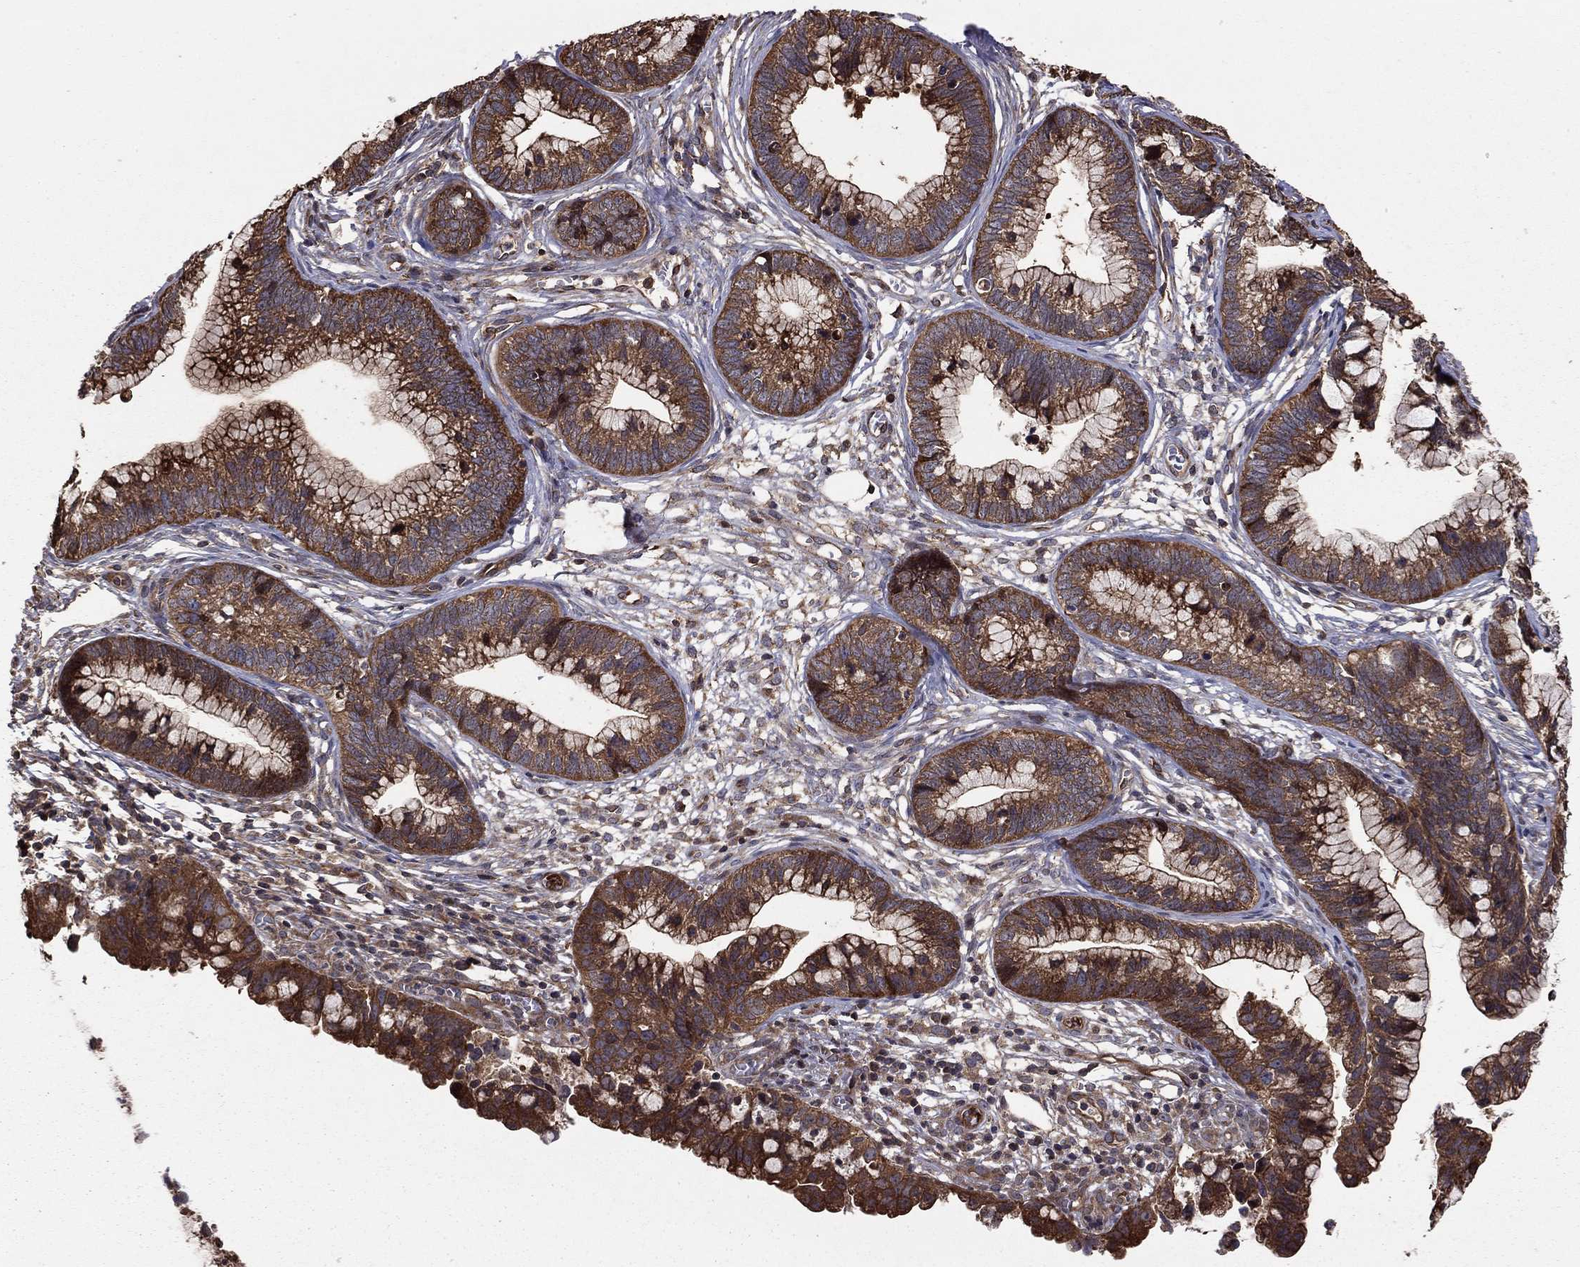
{"staining": {"intensity": "strong", "quantity": "25%-75%", "location": "cytoplasmic/membranous"}, "tissue": "cervical cancer", "cell_type": "Tumor cells", "image_type": "cancer", "snomed": [{"axis": "morphology", "description": "Adenocarcinoma, NOS"}, {"axis": "topography", "description": "Cervix"}], "caption": "Protein analysis of adenocarcinoma (cervical) tissue exhibits strong cytoplasmic/membranous staining in about 25%-75% of tumor cells.", "gene": "BABAM2", "patient": {"sex": "female", "age": 44}}